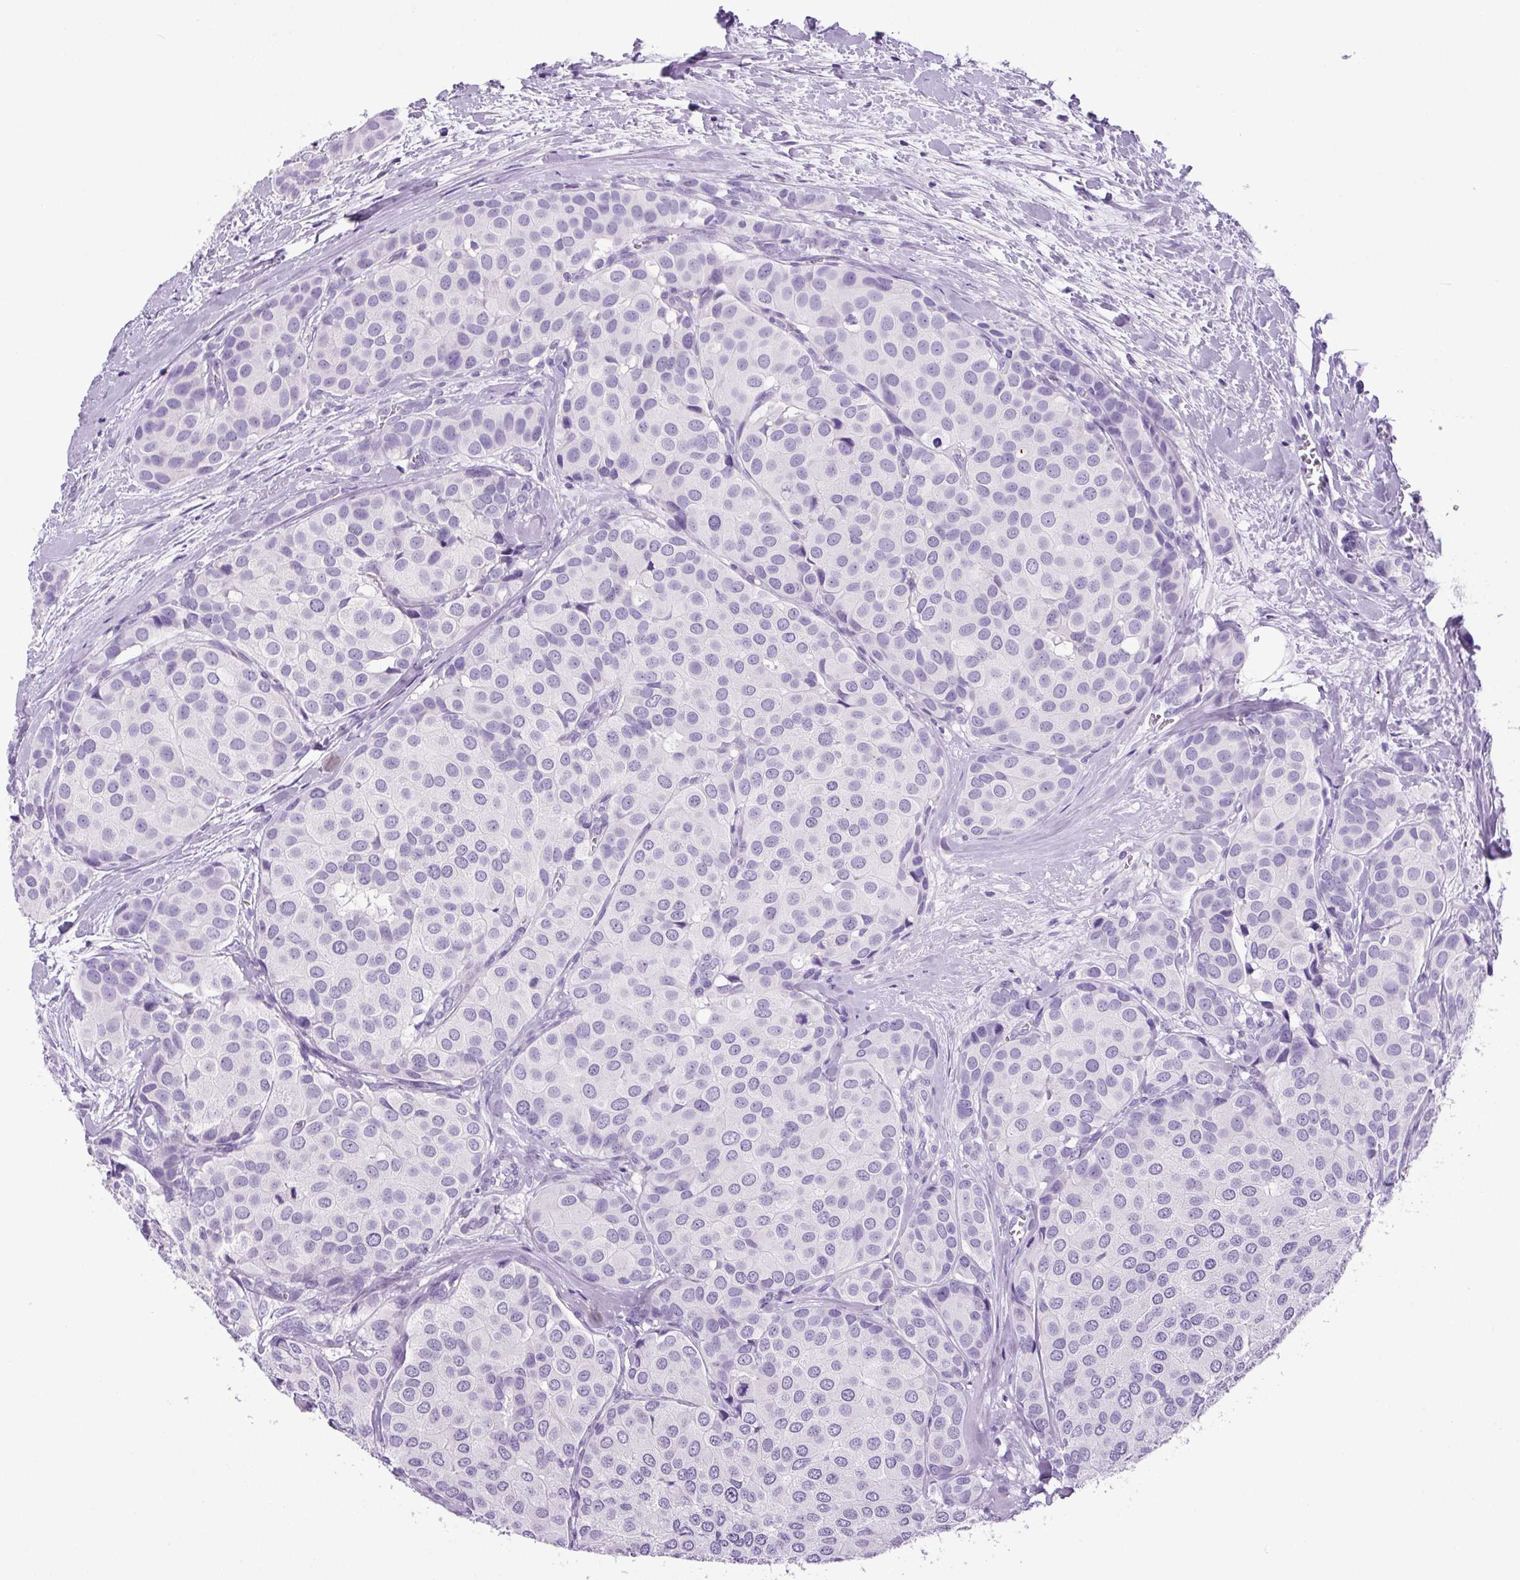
{"staining": {"intensity": "negative", "quantity": "none", "location": "none"}, "tissue": "breast cancer", "cell_type": "Tumor cells", "image_type": "cancer", "snomed": [{"axis": "morphology", "description": "Duct carcinoma"}, {"axis": "topography", "description": "Breast"}], "caption": "Protein analysis of infiltrating ductal carcinoma (breast) exhibits no significant positivity in tumor cells.", "gene": "CHGA", "patient": {"sex": "female", "age": 70}}